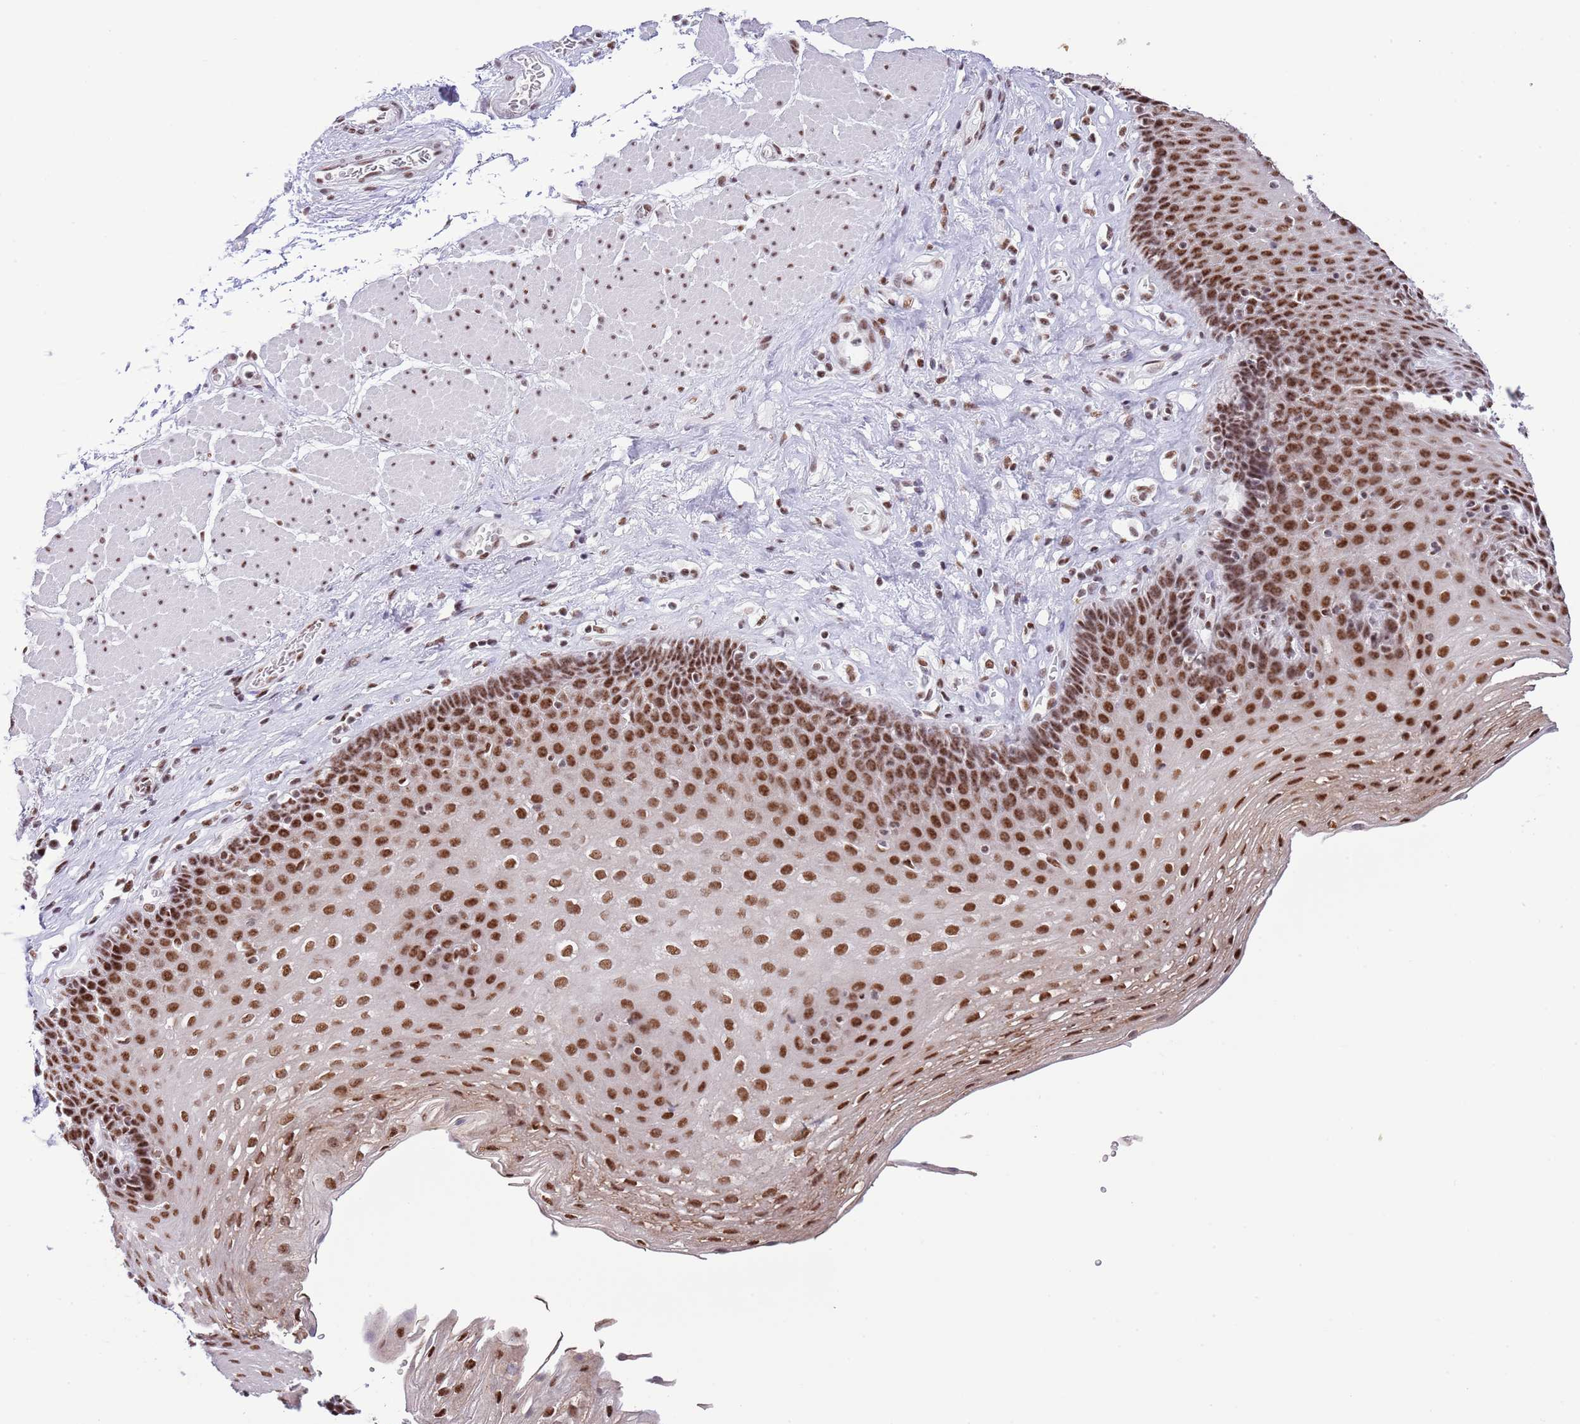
{"staining": {"intensity": "strong", "quantity": ">75%", "location": "nuclear"}, "tissue": "esophagus", "cell_type": "Squamous epithelial cells", "image_type": "normal", "snomed": [{"axis": "morphology", "description": "Normal tissue, NOS"}, {"axis": "topography", "description": "Esophagus"}], "caption": "Normal esophagus exhibits strong nuclear staining in approximately >75% of squamous epithelial cells, visualized by immunohistochemistry. (IHC, brightfield microscopy, high magnification).", "gene": "SF3A2", "patient": {"sex": "female", "age": 66}}